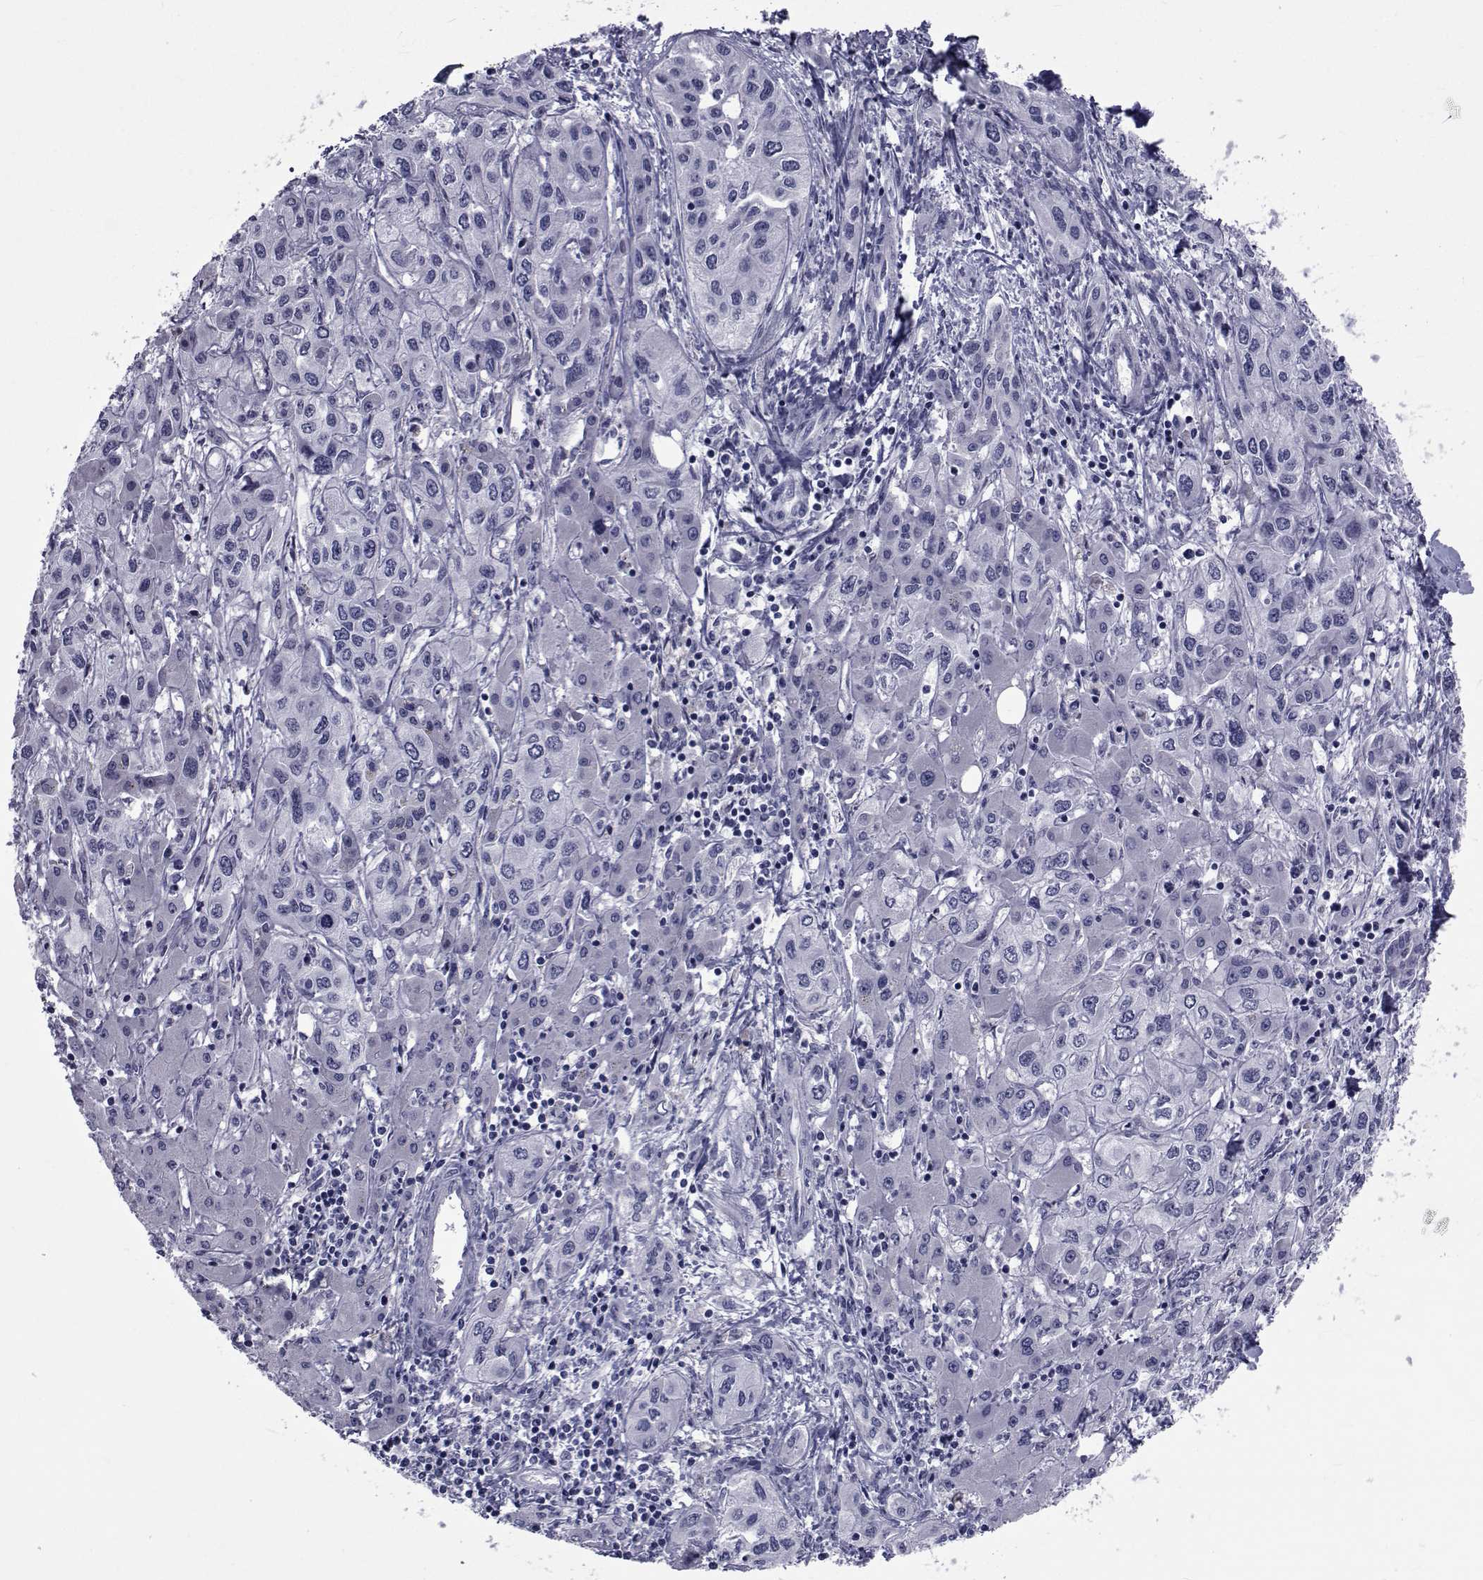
{"staining": {"intensity": "negative", "quantity": "none", "location": "none"}, "tissue": "liver cancer", "cell_type": "Tumor cells", "image_type": "cancer", "snomed": [{"axis": "morphology", "description": "Cholangiocarcinoma"}, {"axis": "topography", "description": "Liver"}], "caption": "Immunohistochemical staining of liver cancer (cholangiocarcinoma) displays no significant staining in tumor cells.", "gene": "GKAP1", "patient": {"sex": "female", "age": 66}}